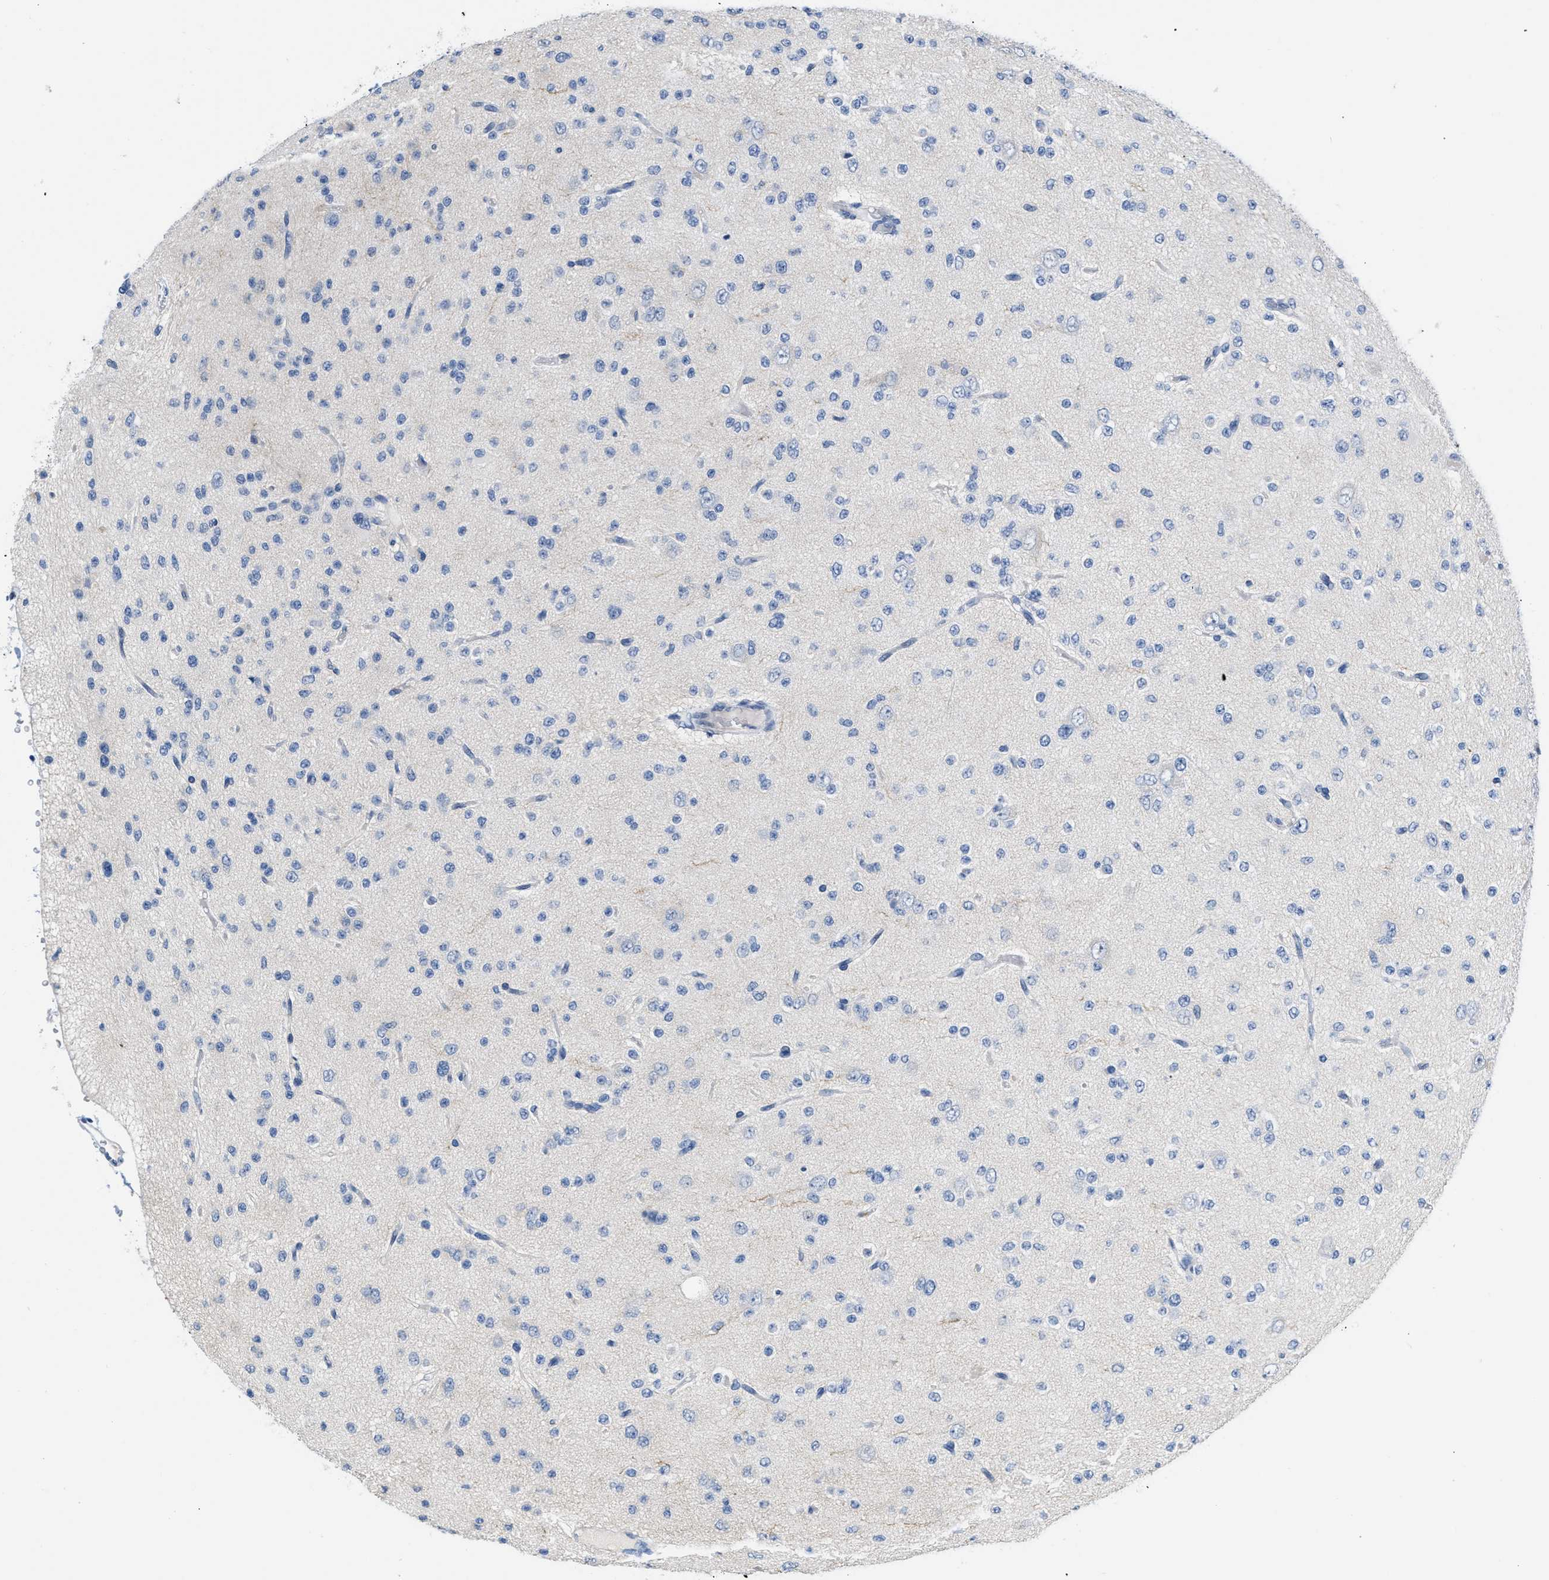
{"staining": {"intensity": "negative", "quantity": "none", "location": "none"}, "tissue": "glioma", "cell_type": "Tumor cells", "image_type": "cancer", "snomed": [{"axis": "morphology", "description": "Glioma, malignant, Low grade"}, {"axis": "topography", "description": "Brain"}], "caption": "DAB (3,3'-diaminobenzidine) immunohistochemical staining of human low-grade glioma (malignant) shows no significant staining in tumor cells. Nuclei are stained in blue.", "gene": "BOLL", "patient": {"sex": "male", "age": 38}}